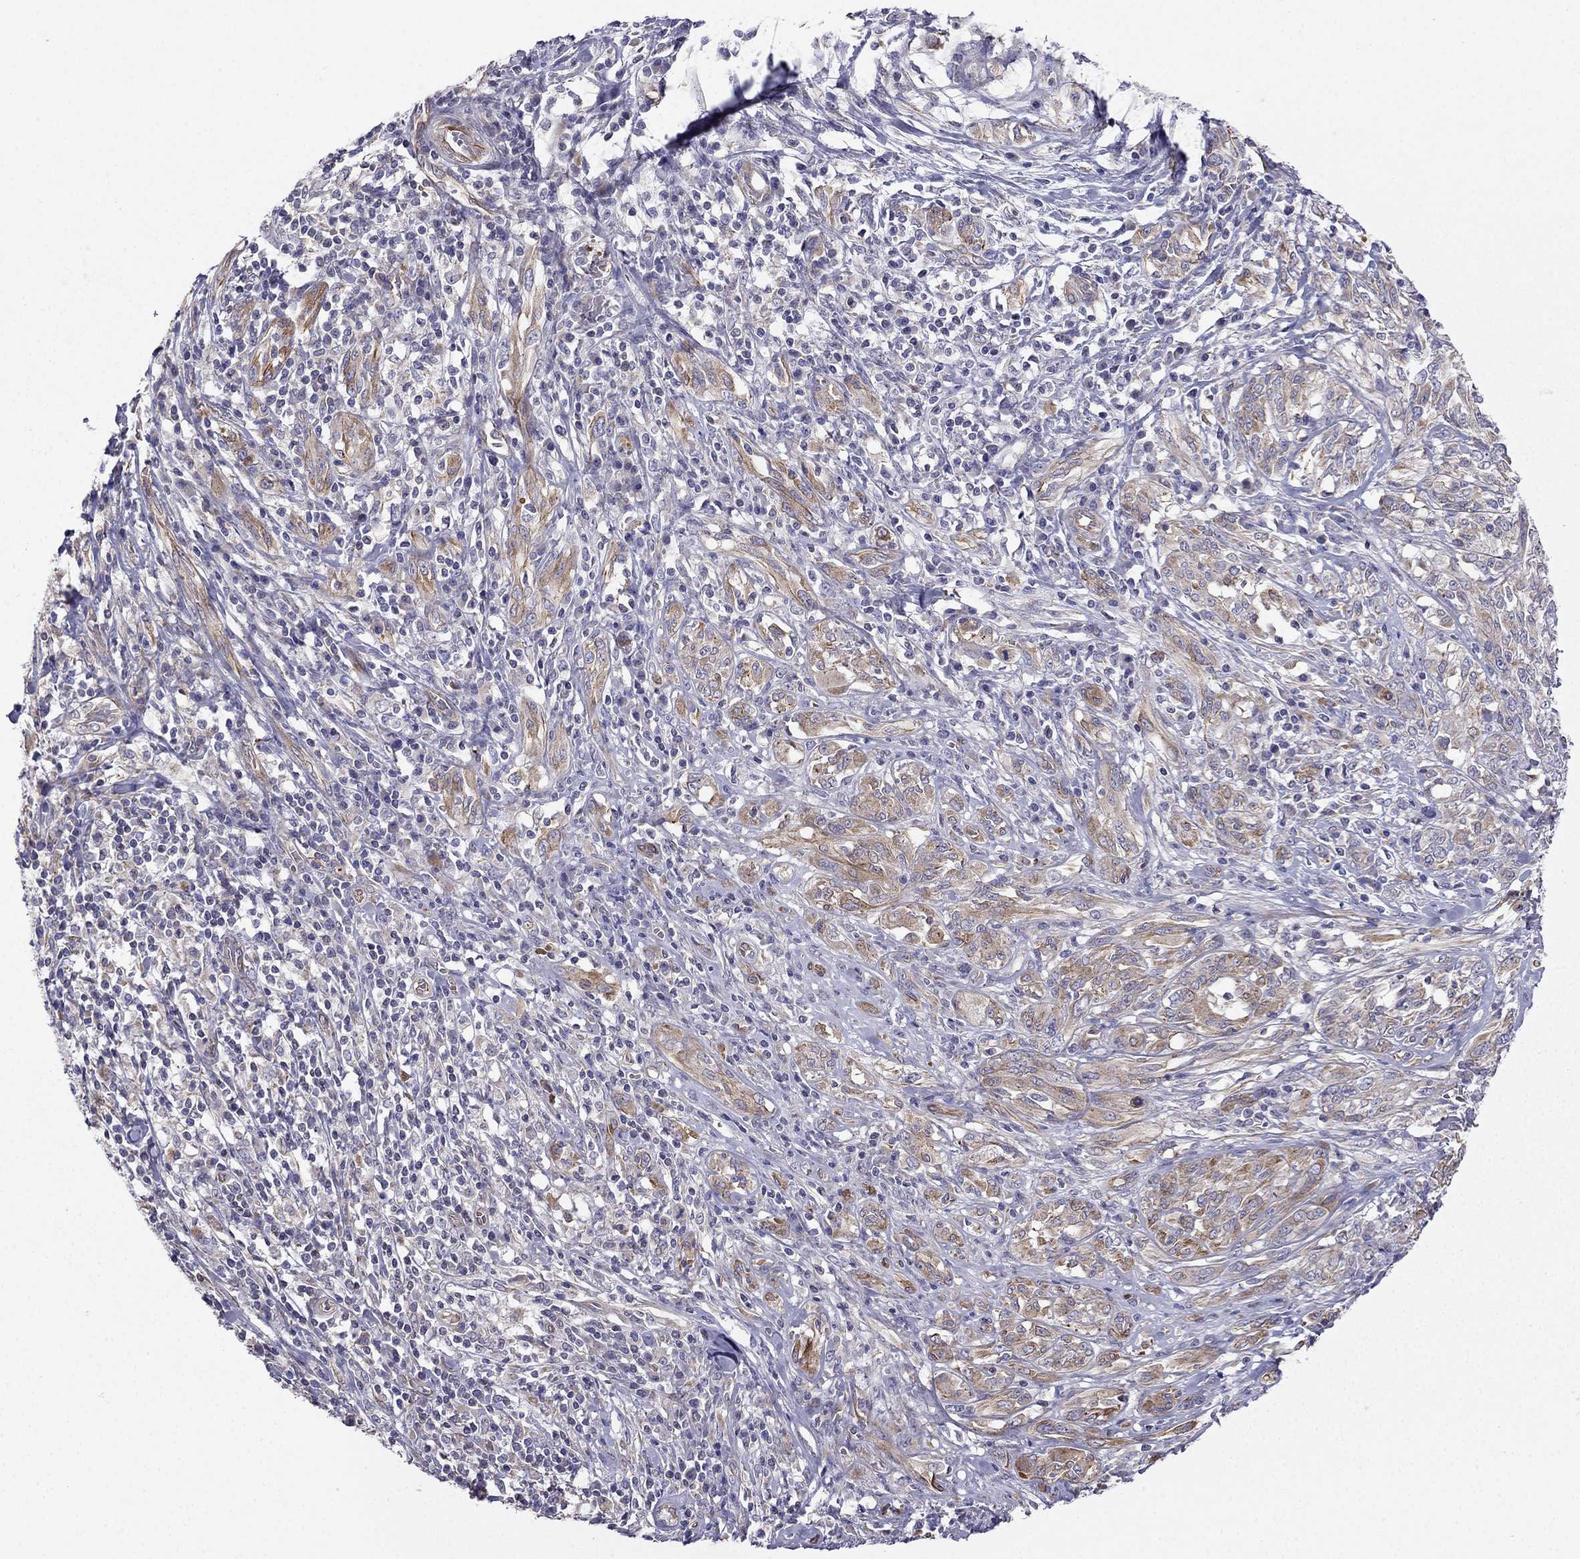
{"staining": {"intensity": "moderate", "quantity": "25%-75%", "location": "cytoplasmic/membranous"}, "tissue": "melanoma", "cell_type": "Tumor cells", "image_type": "cancer", "snomed": [{"axis": "morphology", "description": "Malignant melanoma, NOS"}, {"axis": "topography", "description": "Skin"}], "caption": "Protein expression analysis of human malignant melanoma reveals moderate cytoplasmic/membranous staining in approximately 25%-75% of tumor cells.", "gene": "ENOX1", "patient": {"sex": "female", "age": 91}}